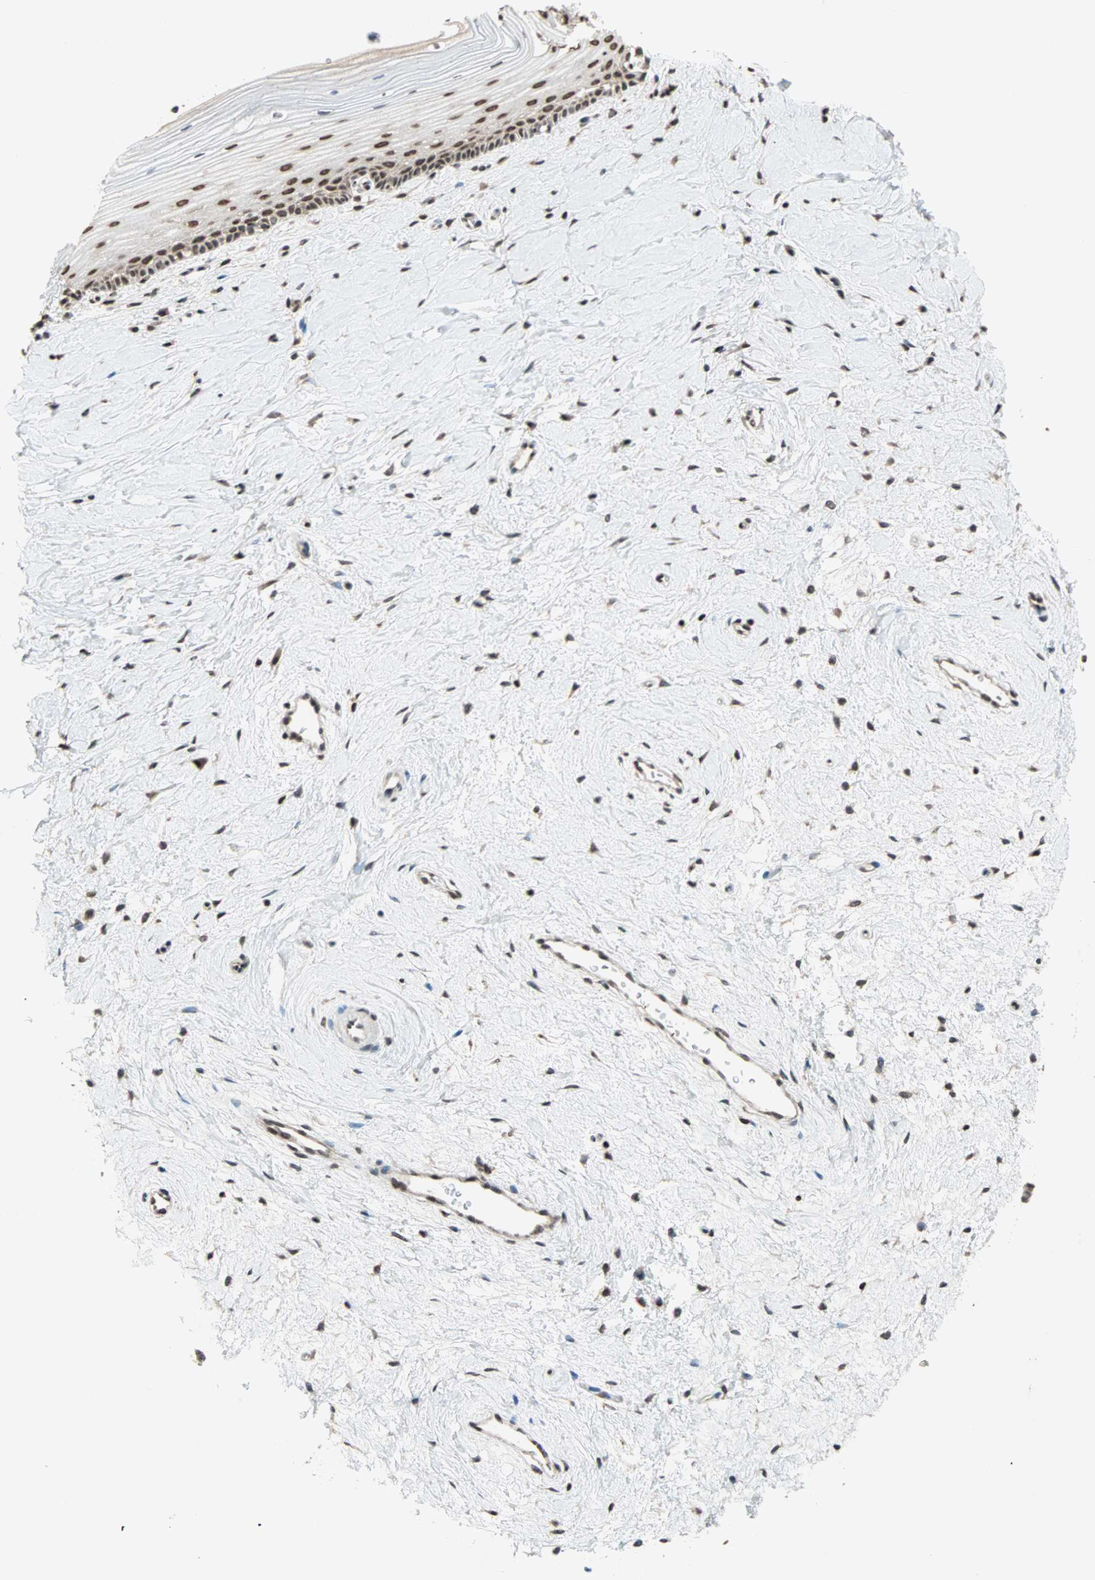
{"staining": {"intensity": "moderate", "quantity": ">75%", "location": "nuclear"}, "tissue": "cervix", "cell_type": "Glandular cells", "image_type": "normal", "snomed": [{"axis": "morphology", "description": "Normal tissue, NOS"}, {"axis": "topography", "description": "Cervix"}], "caption": "Cervix was stained to show a protein in brown. There is medium levels of moderate nuclear positivity in about >75% of glandular cells.", "gene": "DAZAP1", "patient": {"sex": "female", "age": 39}}